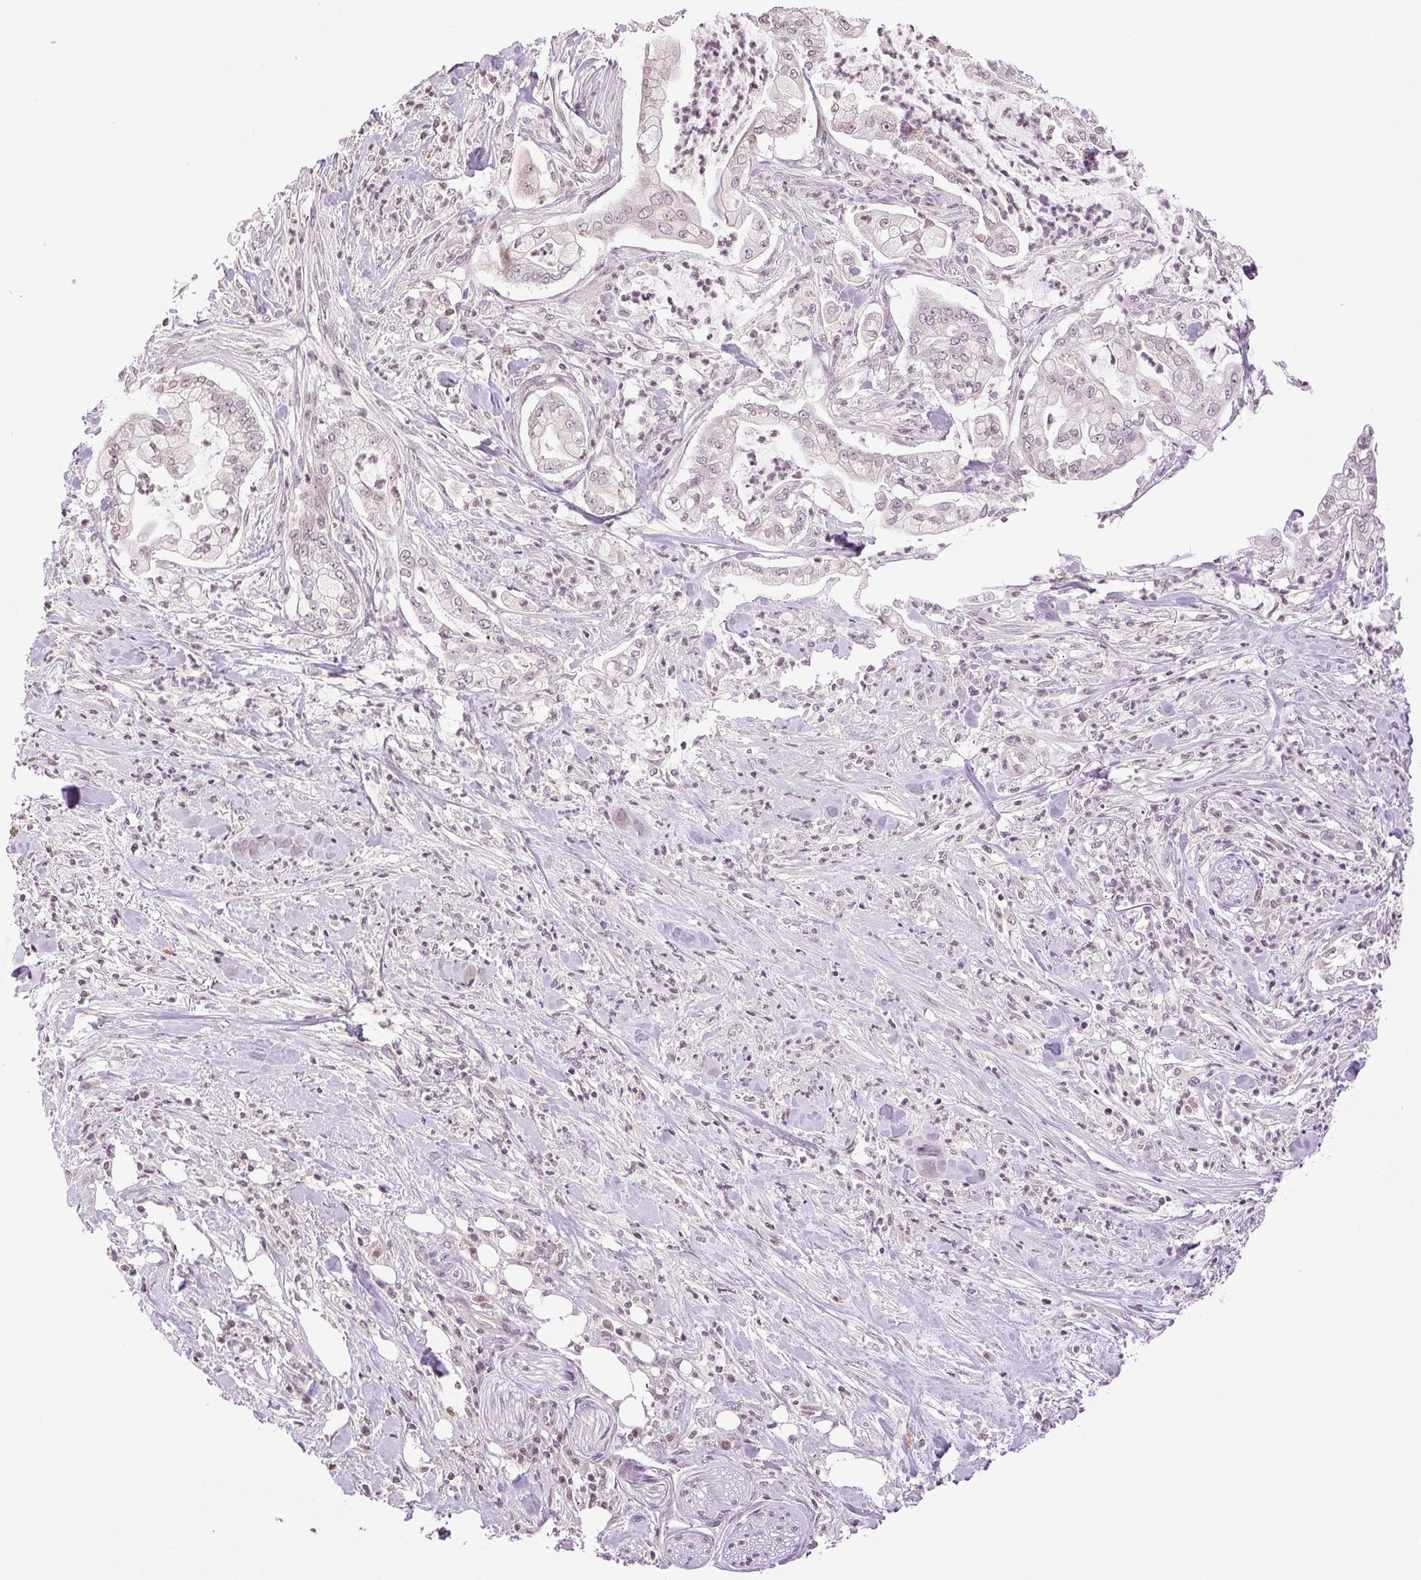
{"staining": {"intensity": "negative", "quantity": "none", "location": "none"}, "tissue": "pancreatic cancer", "cell_type": "Tumor cells", "image_type": "cancer", "snomed": [{"axis": "morphology", "description": "Adenocarcinoma, NOS"}, {"axis": "topography", "description": "Pancreas"}], "caption": "Protein analysis of pancreatic adenocarcinoma reveals no significant expression in tumor cells.", "gene": "TNNT3", "patient": {"sex": "female", "age": 69}}